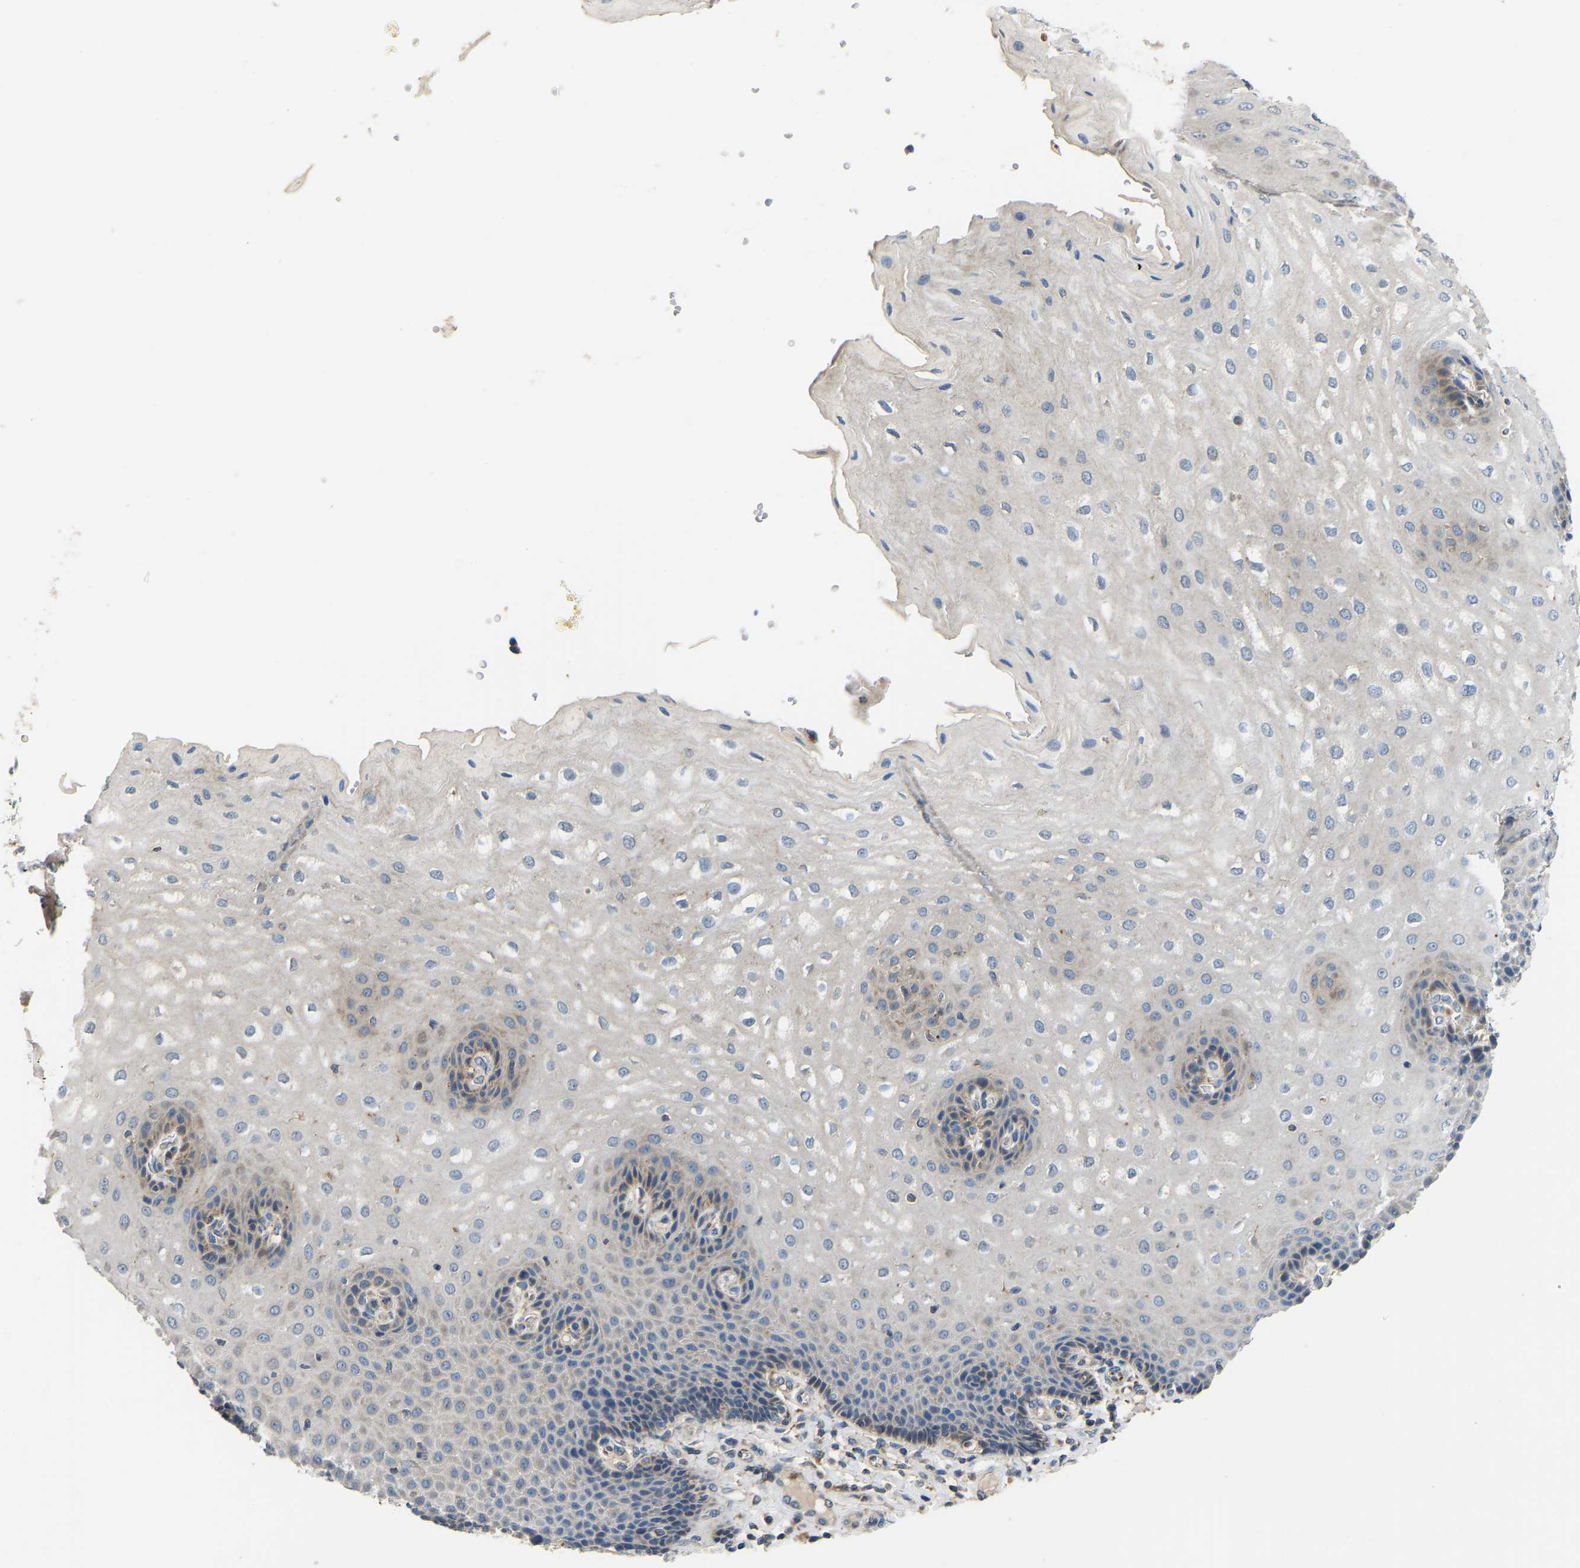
{"staining": {"intensity": "moderate", "quantity": "<25%", "location": "cytoplasmic/membranous"}, "tissue": "esophagus", "cell_type": "Squamous epithelial cells", "image_type": "normal", "snomed": [{"axis": "morphology", "description": "Normal tissue, NOS"}, {"axis": "topography", "description": "Esophagus"}], "caption": "Protein staining shows moderate cytoplasmic/membranous staining in about <25% of squamous epithelial cells in normal esophagus.", "gene": "RBP1", "patient": {"sex": "male", "age": 54}}